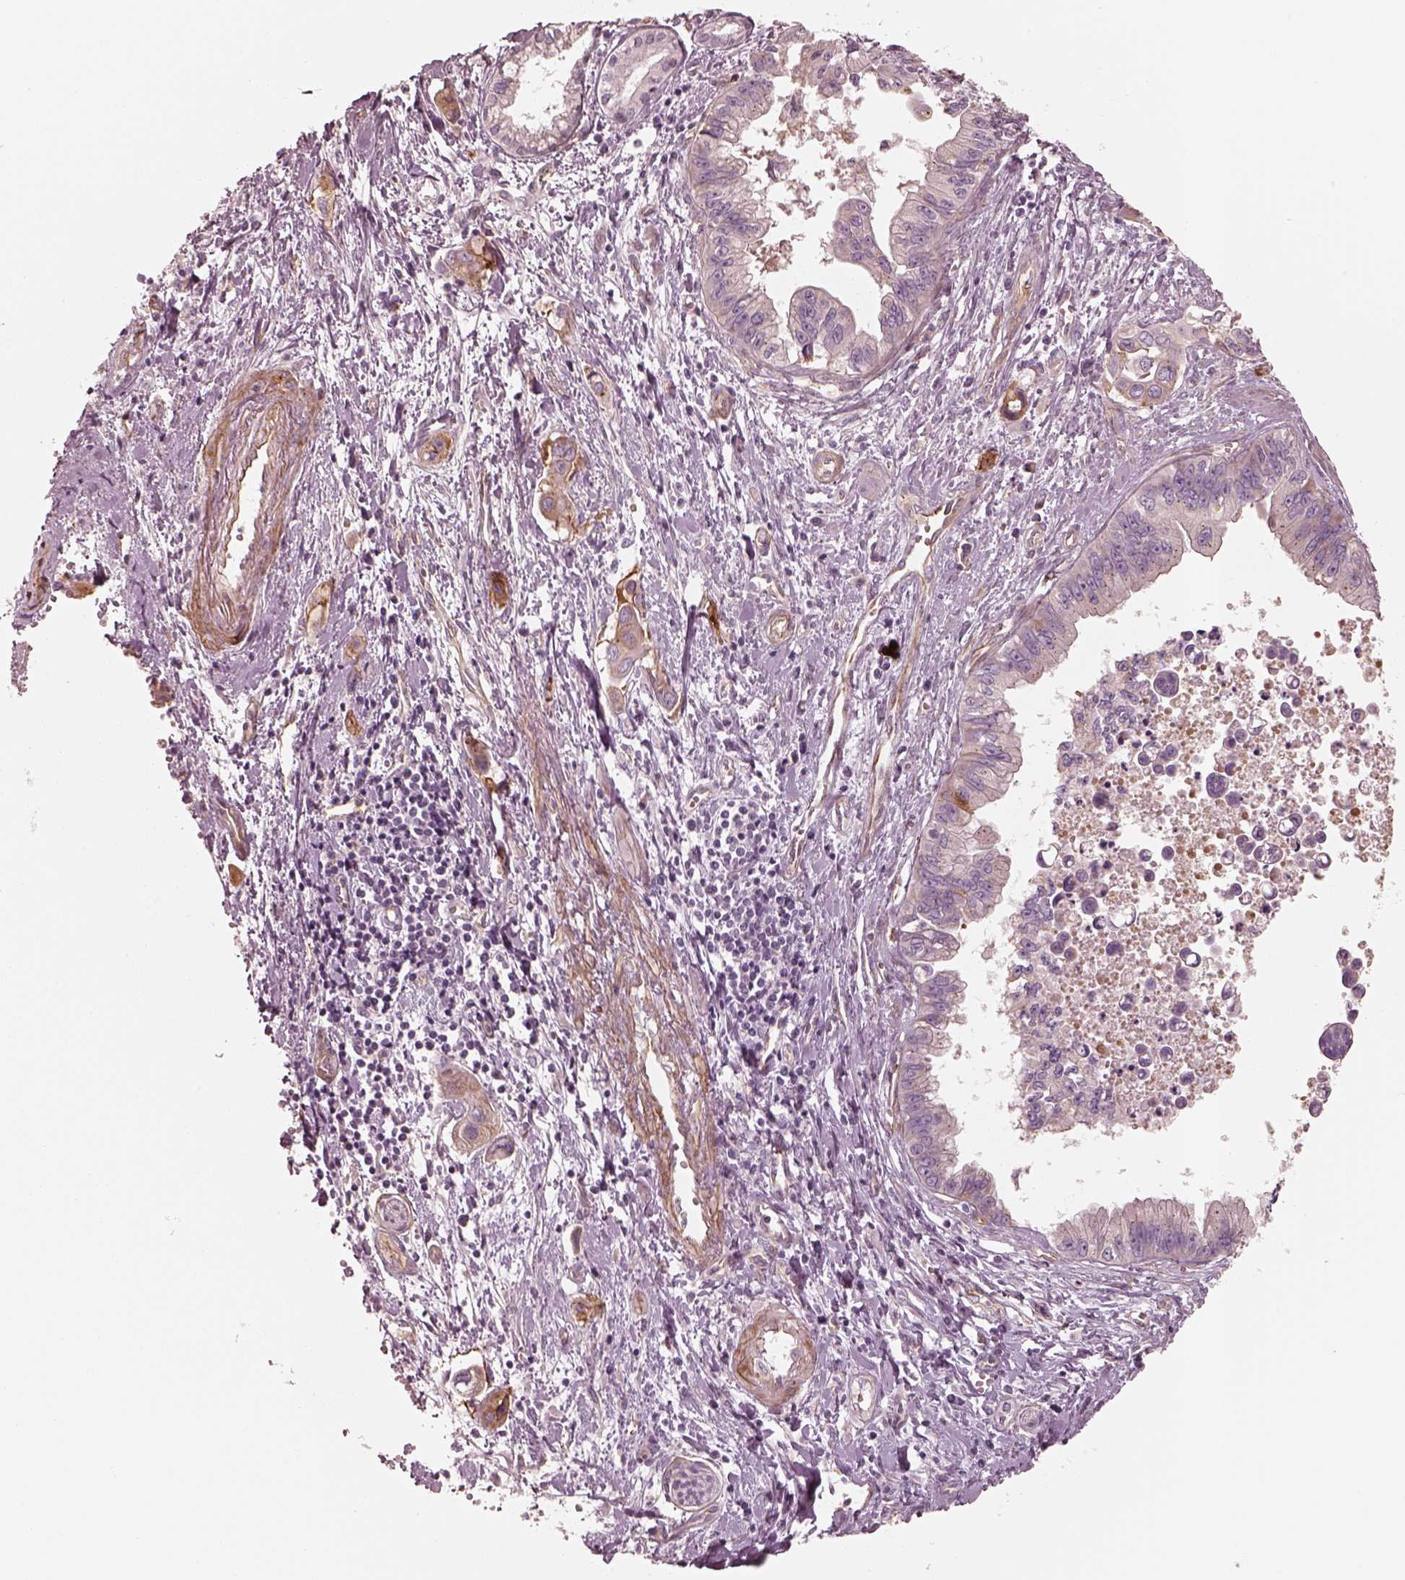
{"staining": {"intensity": "negative", "quantity": "none", "location": "none"}, "tissue": "pancreatic cancer", "cell_type": "Tumor cells", "image_type": "cancer", "snomed": [{"axis": "morphology", "description": "Adenocarcinoma, NOS"}, {"axis": "topography", "description": "Pancreas"}], "caption": "Photomicrograph shows no protein staining in tumor cells of pancreatic adenocarcinoma tissue.", "gene": "CRYM", "patient": {"sex": "male", "age": 60}}